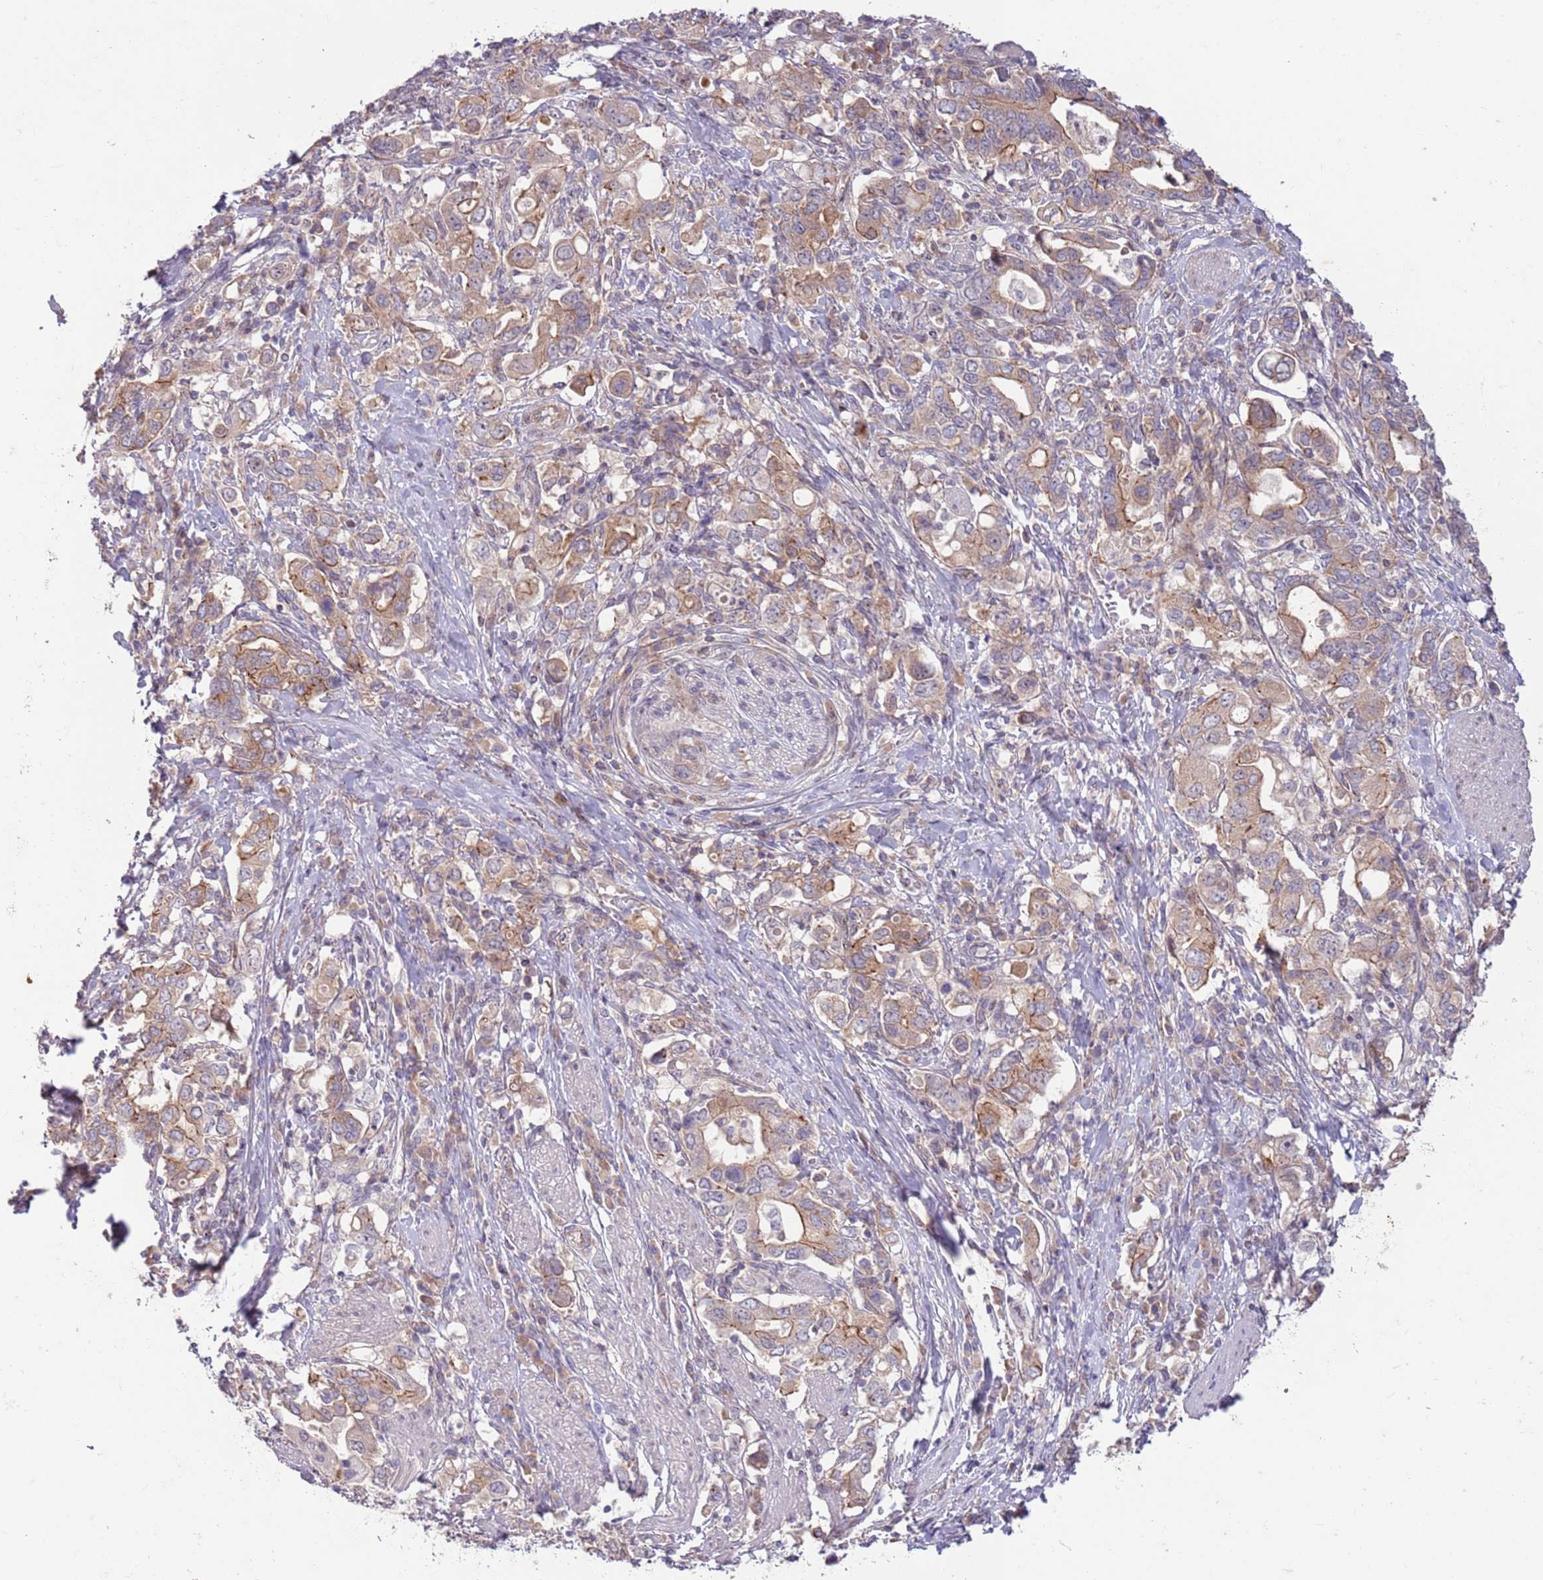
{"staining": {"intensity": "moderate", "quantity": "25%-75%", "location": "cytoplasmic/membranous"}, "tissue": "stomach cancer", "cell_type": "Tumor cells", "image_type": "cancer", "snomed": [{"axis": "morphology", "description": "Adenocarcinoma, NOS"}, {"axis": "topography", "description": "Stomach, upper"}, {"axis": "topography", "description": "Stomach"}], "caption": "Immunohistochemistry micrograph of human stomach adenocarcinoma stained for a protein (brown), which exhibits medium levels of moderate cytoplasmic/membranous staining in approximately 25%-75% of tumor cells.", "gene": "SAV1", "patient": {"sex": "male", "age": 62}}